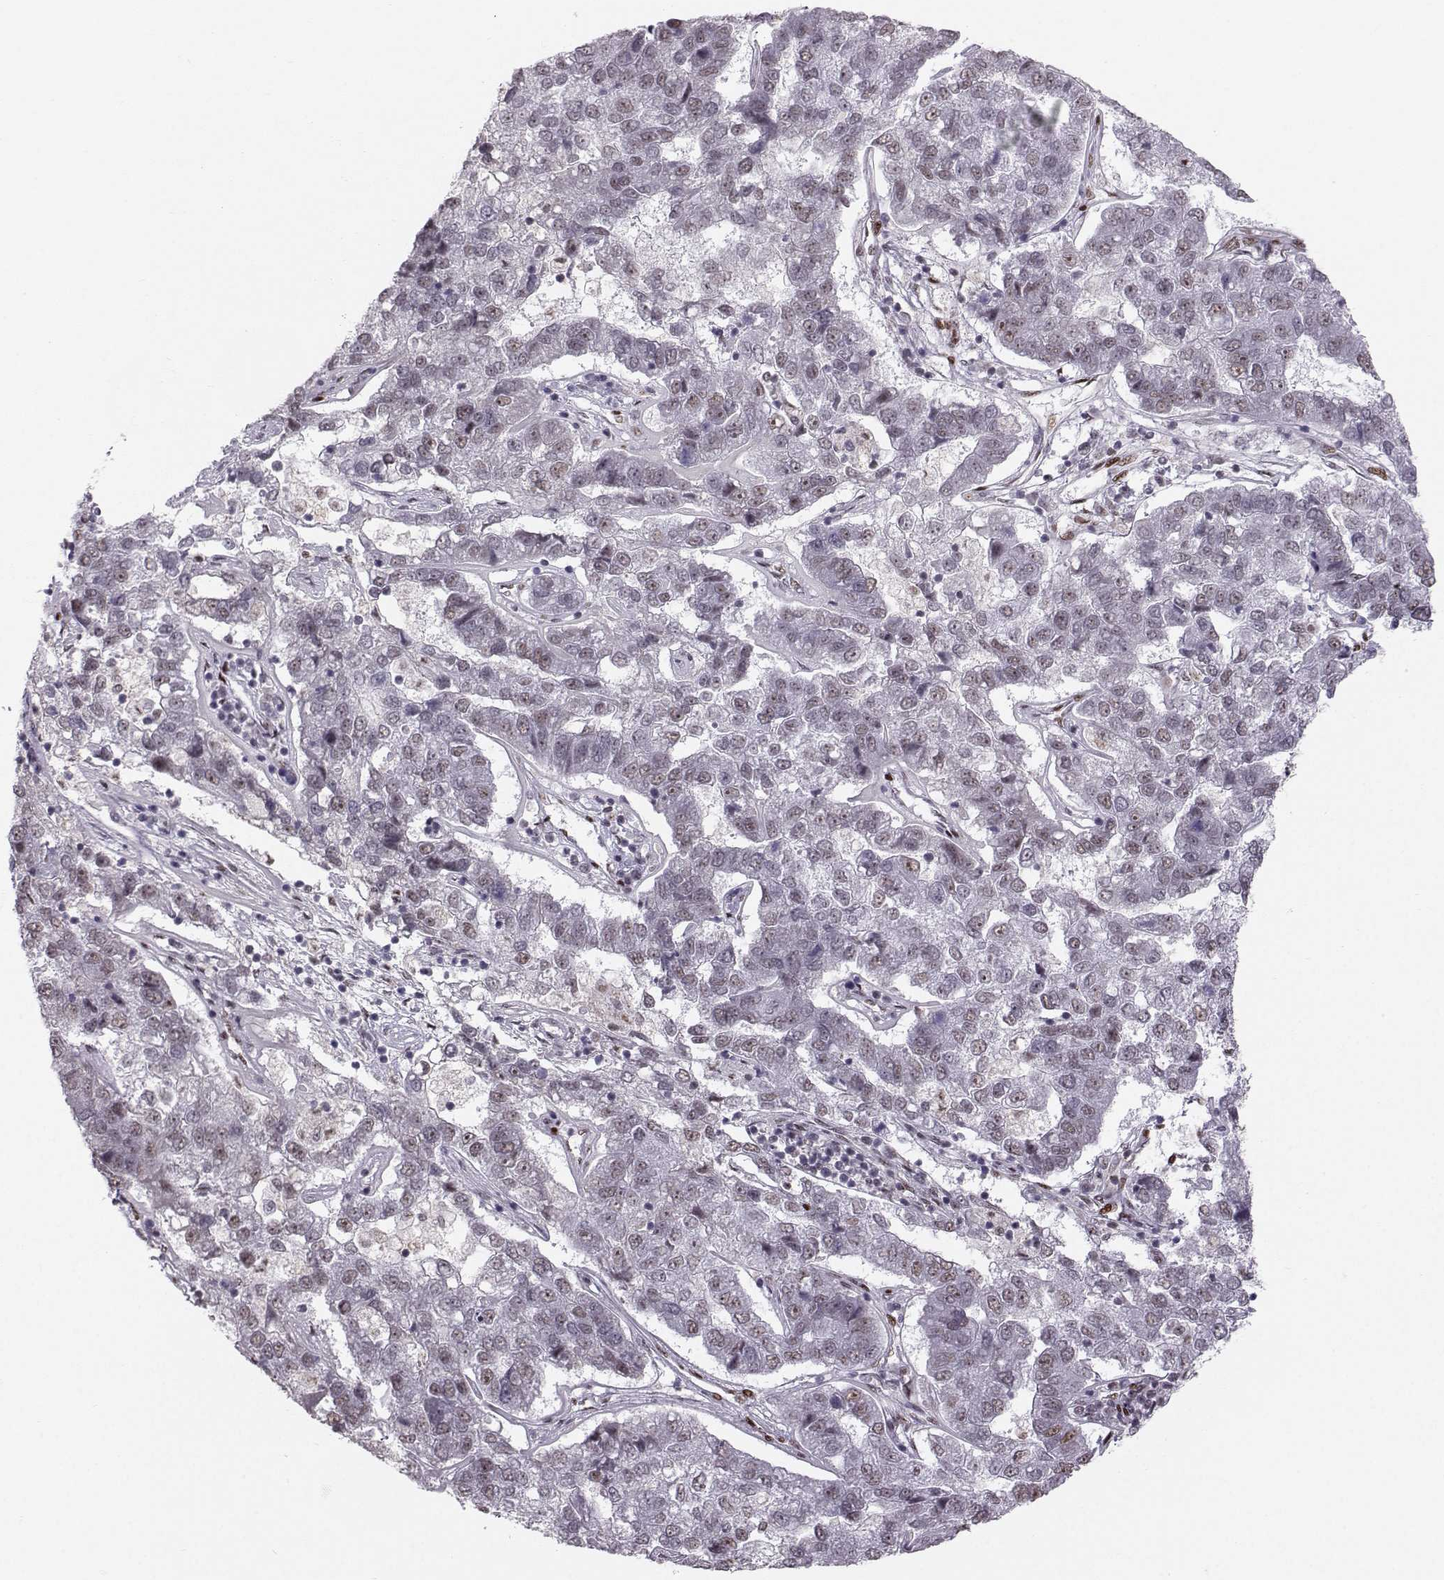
{"staining": {"intensity": "strong", "quantity": "<25%", "location": "nuclear"}, "tissue": "pancreatic cancer", "cell_type": "Tumor cells", "image_type": "cancer", "snomed": [{"axis": "morphology", "description": "Adenocarcinoma, NOS"}, {"axis": "topography", "description": "Pancreas"}], "caption": "An IHC micrograph of tumor tissue is shown. Protein staining in brown shows strong nuclear positivity in adenocarcinoma (pancreatic) within tumor cells.", "gene": "SNAPC2", "patient": {"sex": "female", "age": 61}}